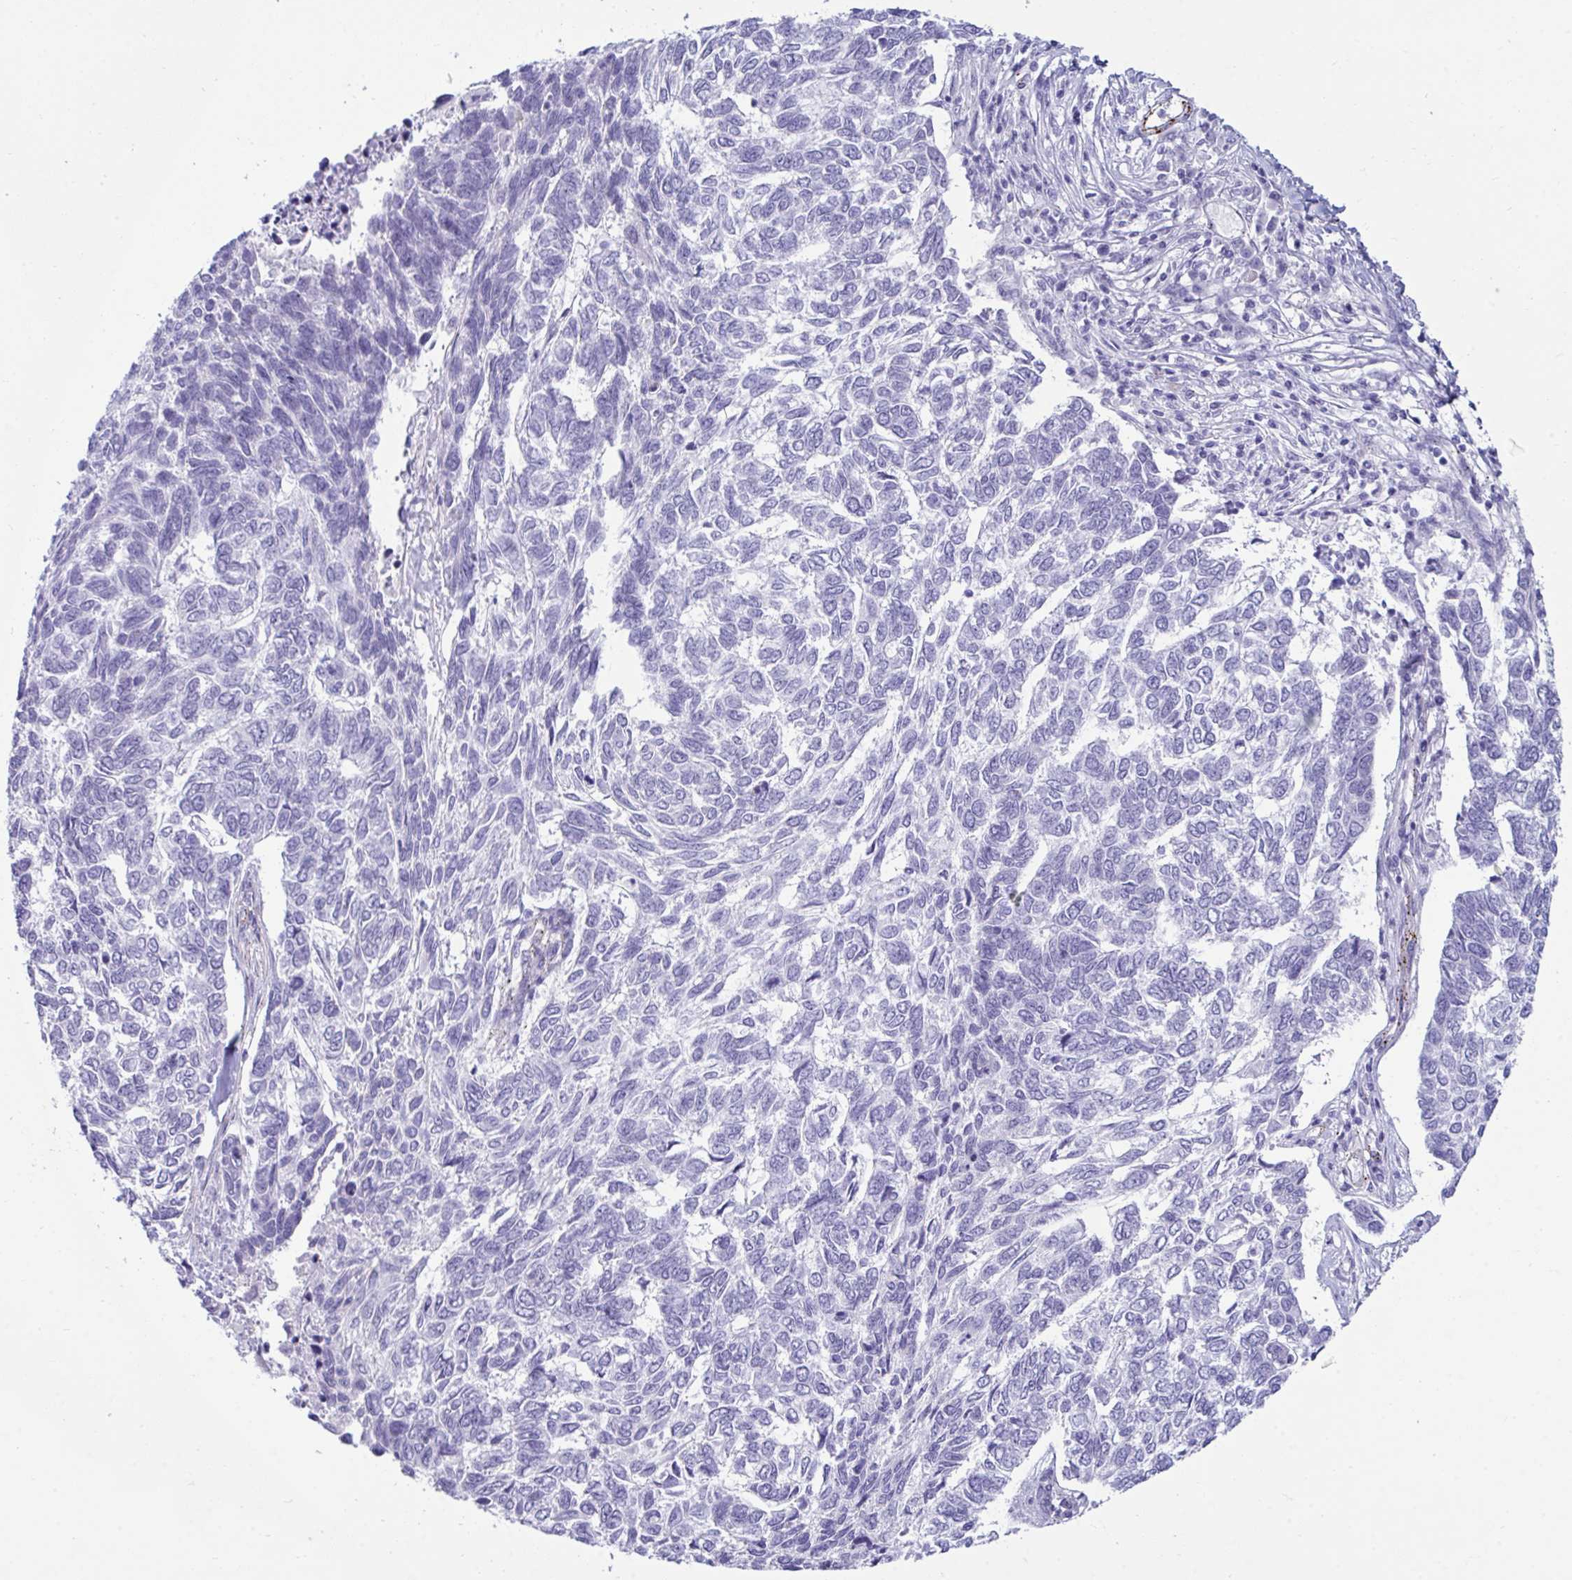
{"staining": {"intensity": "negative", "quantity": "none", "location": "none"}, "tissue": "skin cancer", "cell_type": "Tumor cells", "image_type": "cancer", "snomed": [{"axis": "morphology", "description": "Basal cell carcinoma"}, {"axis": "topography", "description": "Skin"}], "caption": "Immunohistochemical staining of skin basal cell carcinoma exhibits no significant expression in tumor cells. The staining was performed using DAB (3,3'-diaminobenzidine) to visualize the protein expression in brown, while the nuclei were stained in blue with hematoxylin (Magnification: 20x).", "gene": "UBL3", "patient": {"sex": "female", "age": 65}}